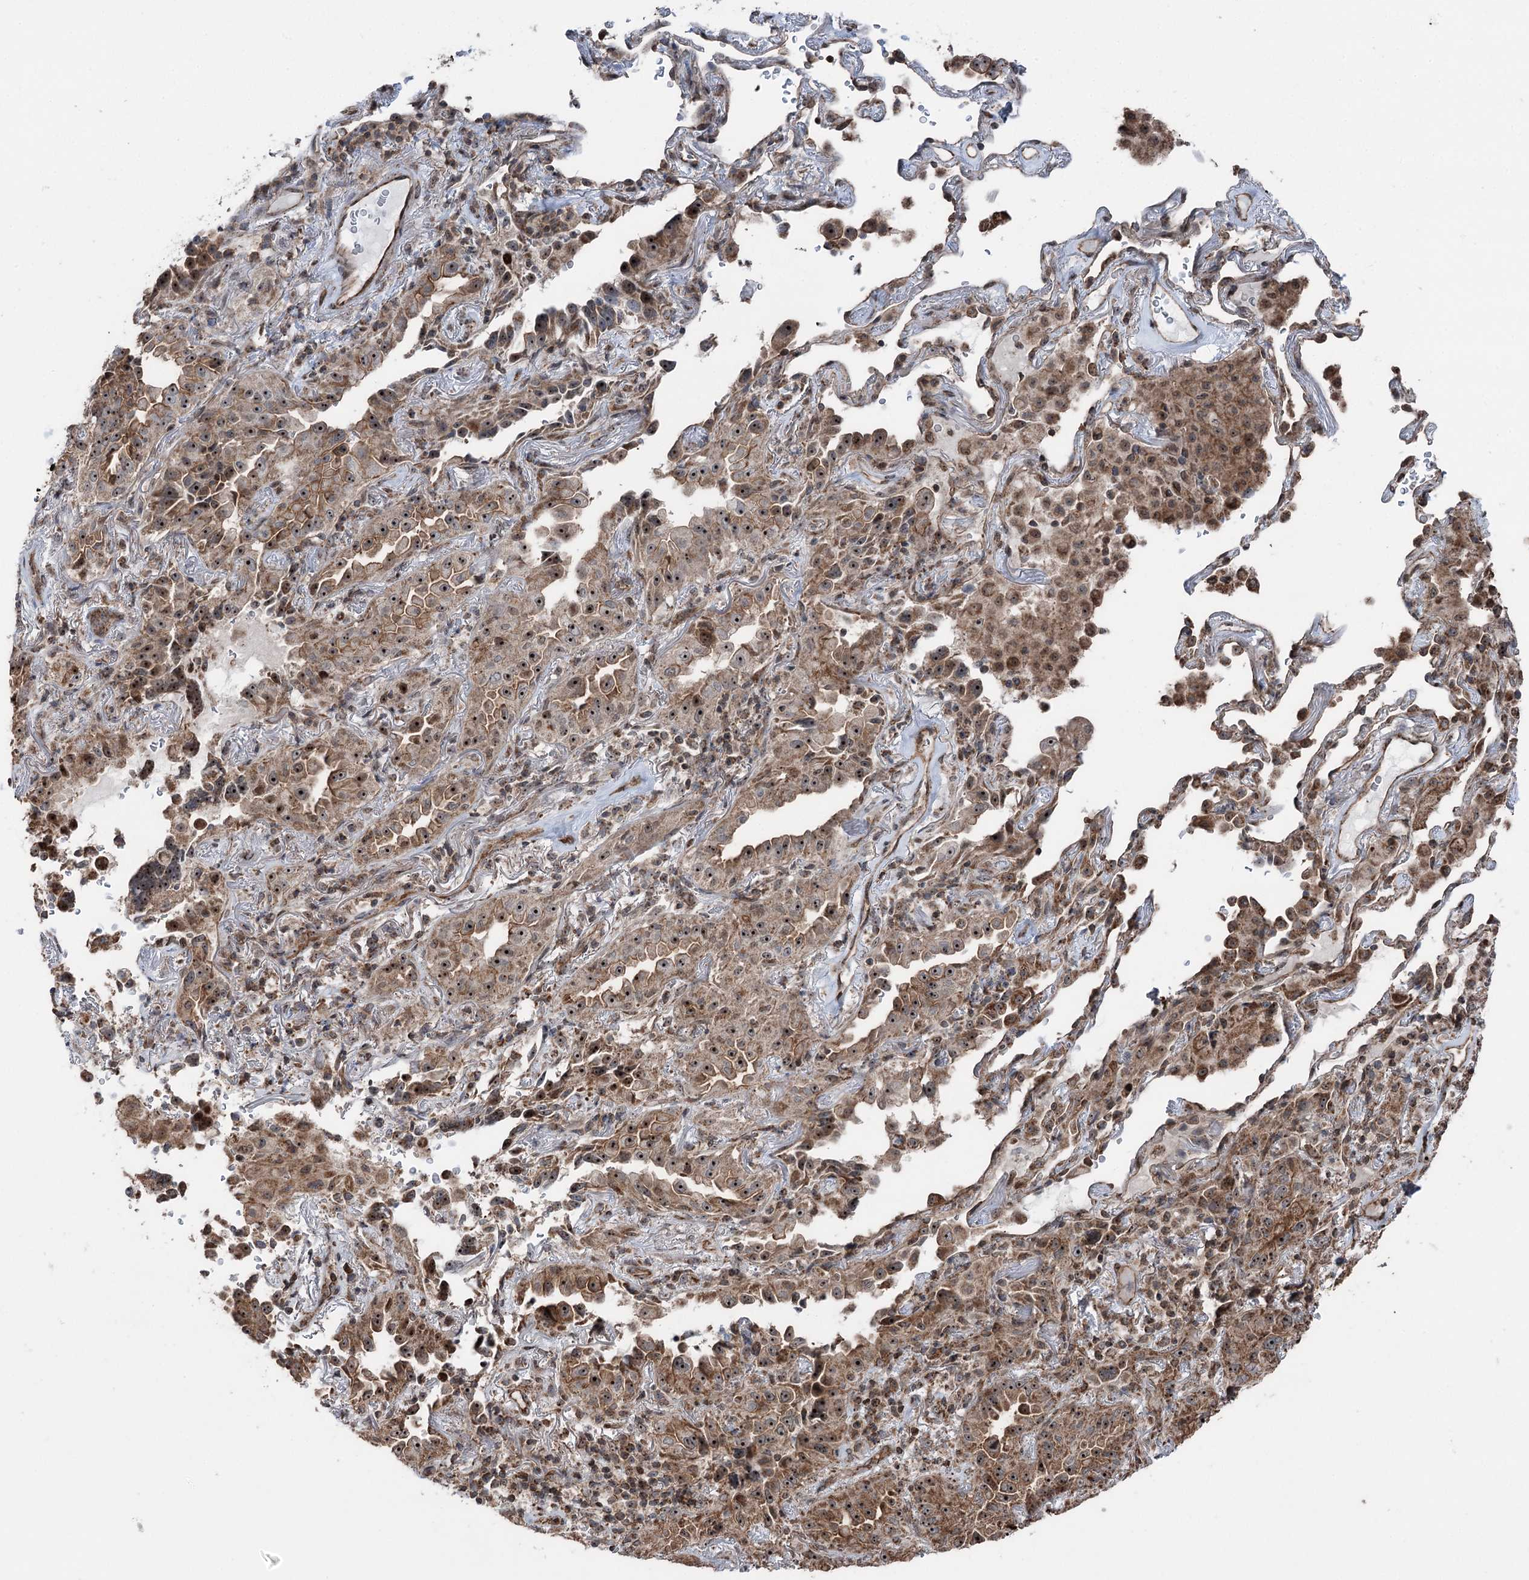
{"staining": {"intensity": "strong", "quantity": ">75%", "location": "cytoplasmic/membranous,nuclear"}, "tissue": "lung cancer", "cell_type": "Tumor cells", "image_type": "cancer", "snomed": [{"axis": "morphology", "description": "Adenocarcinoma, NOS"}, {"axis": "topography", "description": "Lung"}], "caption": "The micrograph demonstrates a brown stain indicating the presence of a protein in the cytoplasmic/membranous and nuclear of tumor cells in lung adenocarcinoma. (brown staining indicates protein expression, while blue staining denotes nuclei).", "gene": "STEEP1", "patient": {"sex": "female", "age": 69}}